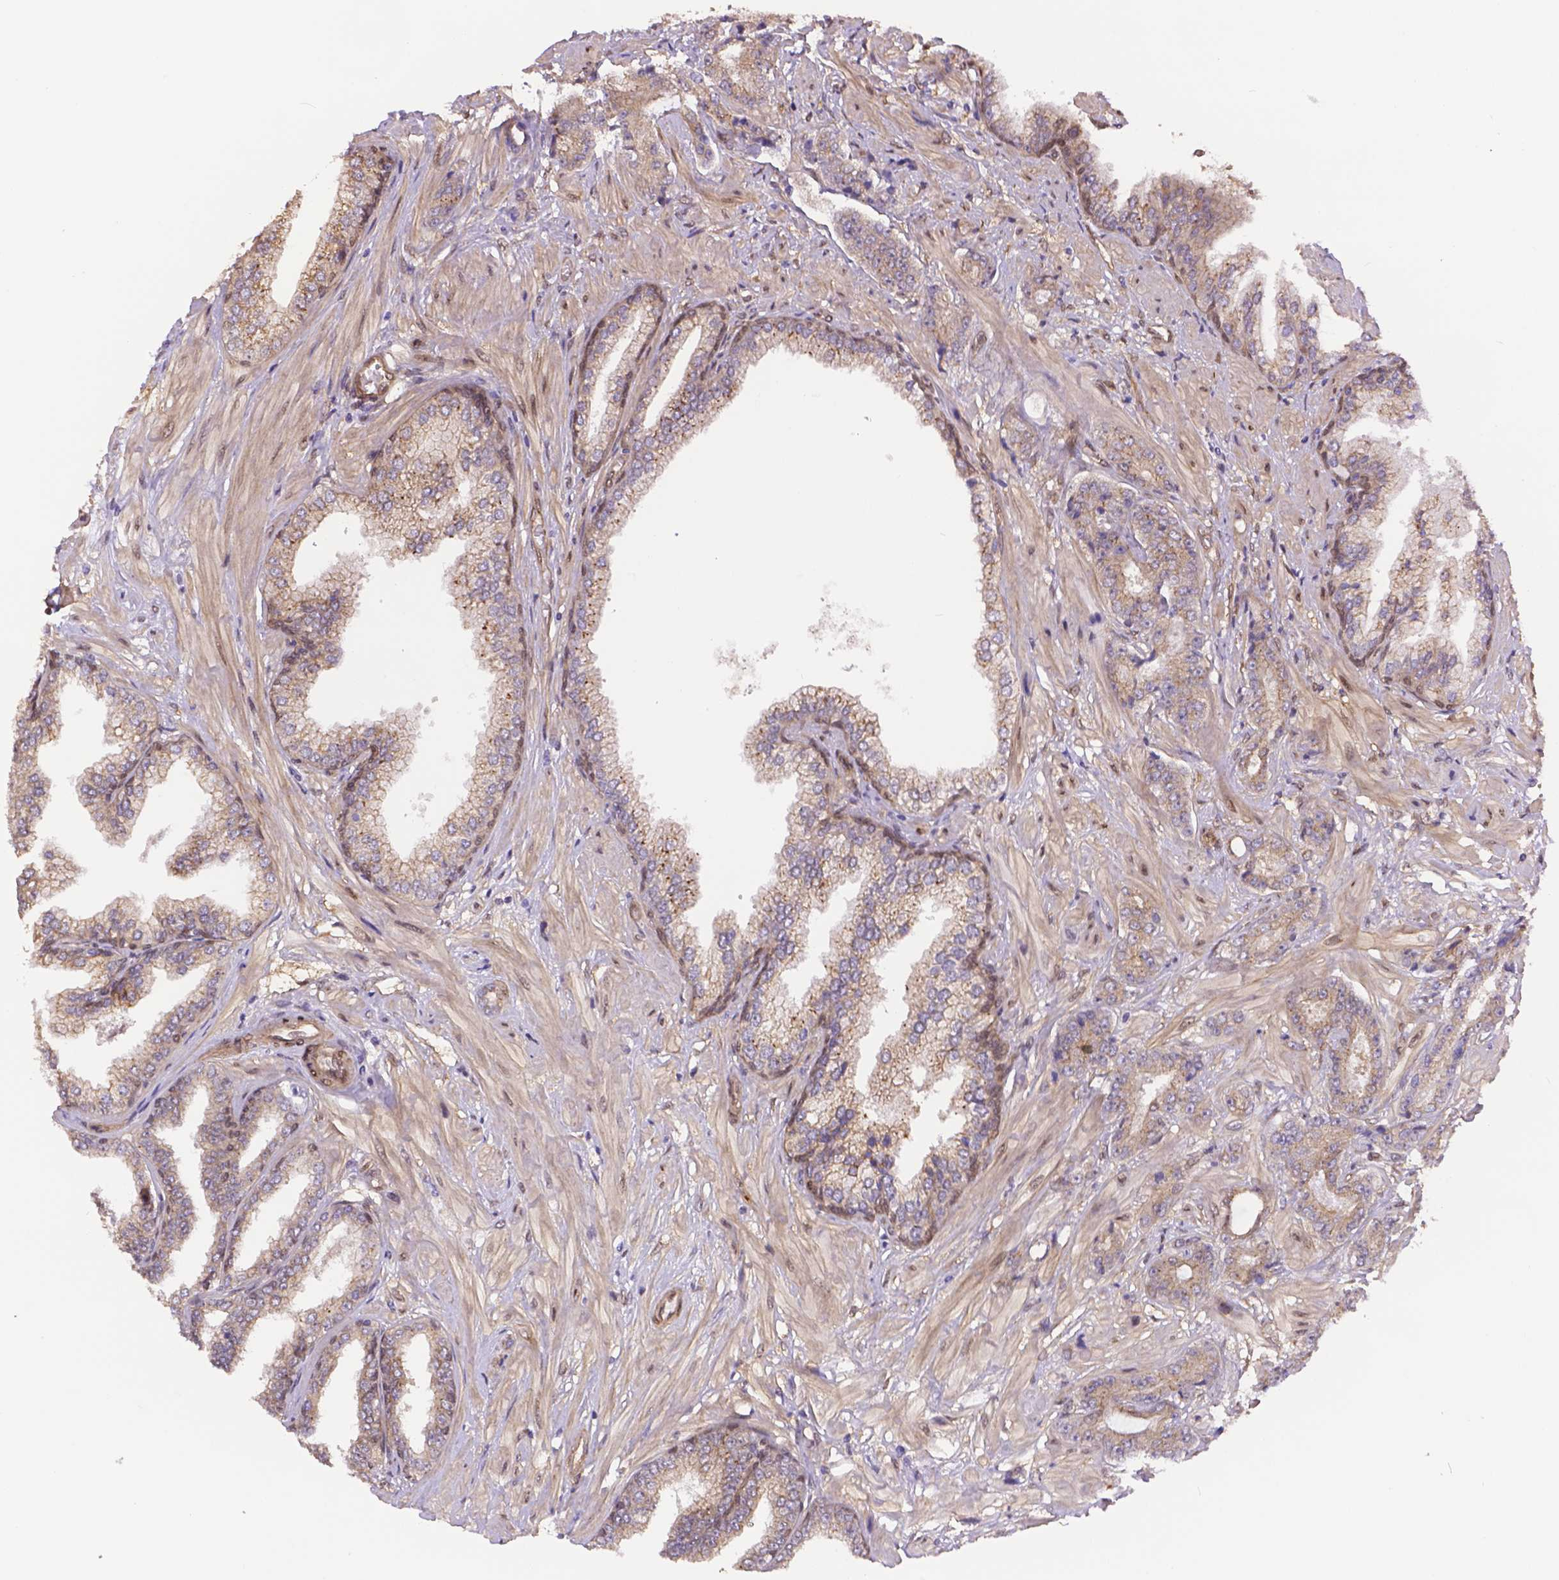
{"staining": {"intensity": "weak", "quantity": ">75%", "location": "cytoplasmic/membranous"}, "tissue": "prostate cancer", "cell_type": "Tumor cells", "image_type": "cancer", "snomed": [{"axis": "morphology", "description": "Adenocarcinoma, Low grade"}, {"axis": "topography", "description": "Prostate"}], "caption": "Tumor cells demonstrate low levels of weak cytoplasmic/membranous staining in about >75% of cells in adenocarcinoma (low-grade) (prostate).", "gene": "YAP1", "patient": {"sex": "male", "age": 55}}